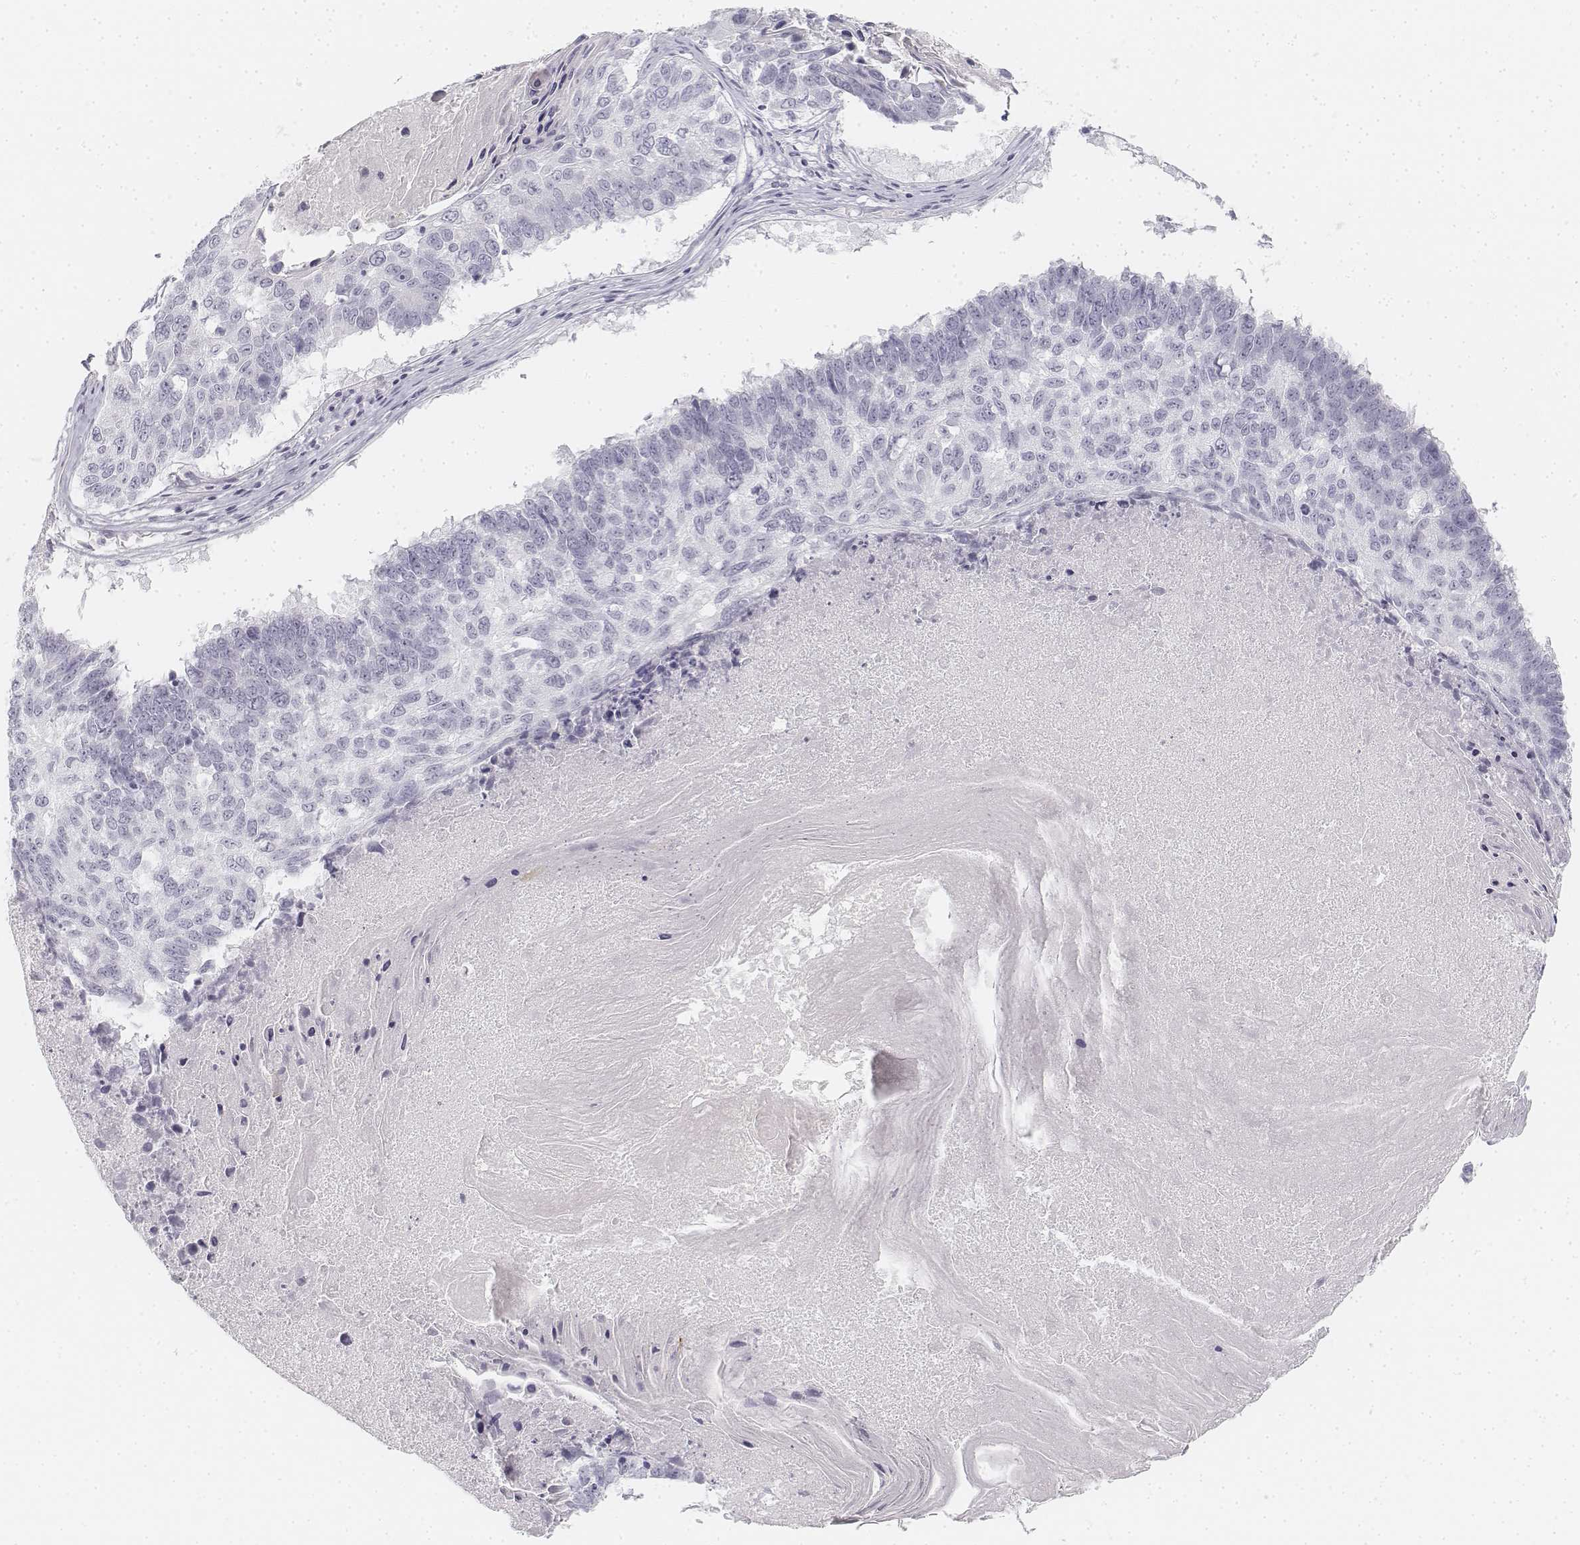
{"staining": {"intensity": "negative", "quantity": "none", "location": "none"}, "tissue": "lung cancer", "cell_type": "Tumor cells", "image_type": "cancer", "snomed": [{"axis": "morphology", "description": "Squamous cell carcinoma, NOS"}, {"axis": "topography", "description": "Lung"}], "caption": "High power microscopy image of an immunohistochemistry (IHC) micrograph of lung cancer (squamous cell carcinoma), revealing no significant staining in tumor cells.", "gene": "KRT25", "patient": {"sex": "male", "age": 73}}